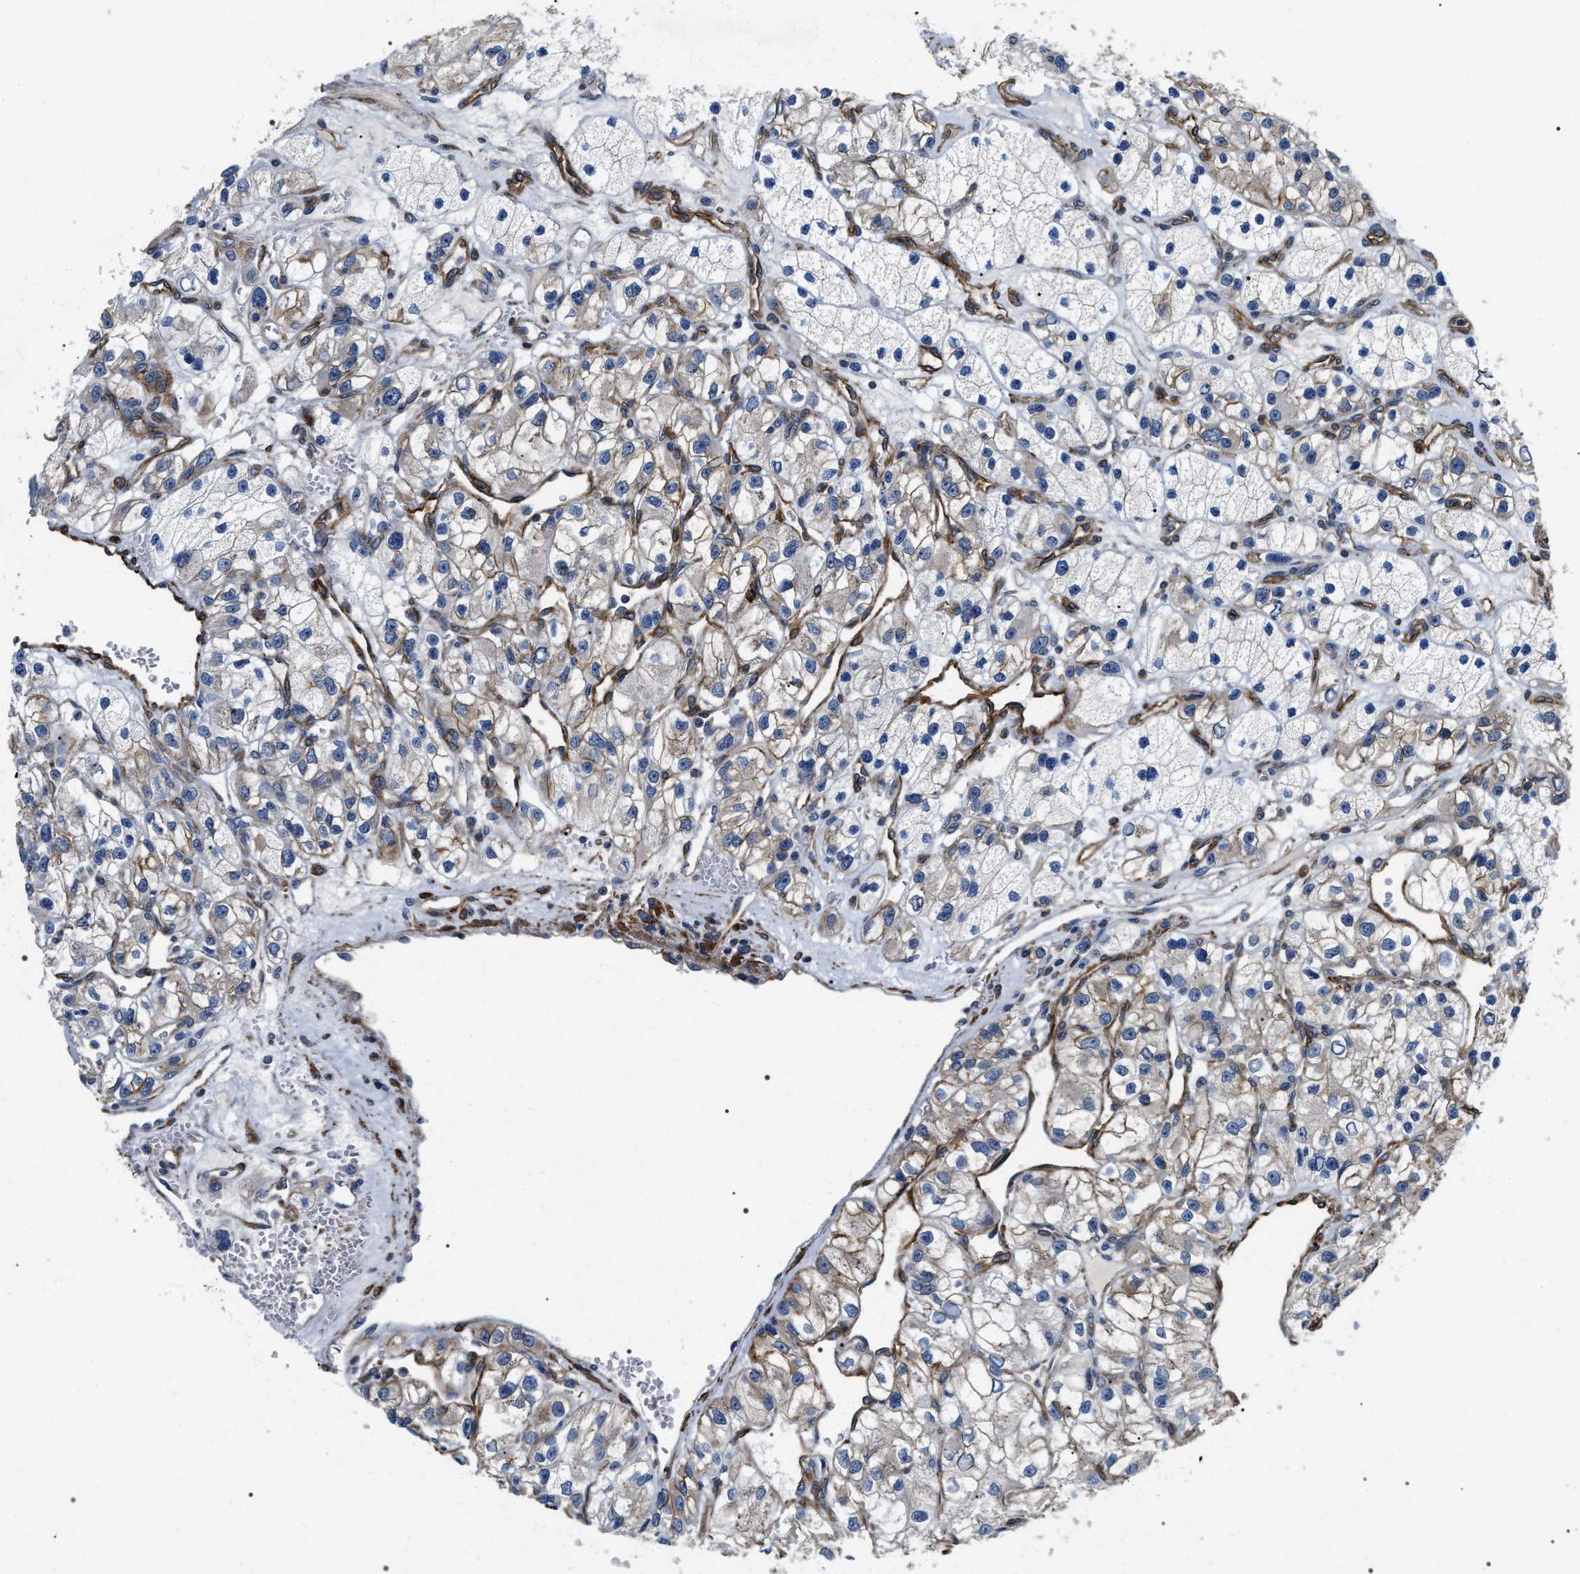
{"staining": {"intensity": "weak", "quantity": "<25%", "location": "cytoplasmic/membranous"}, "tissue": "renal cancer", "cell_type": "Tumor cells", "image_type": "cancer", "snomed": [{"axis": "morphology", "description": "Adenocarcinoma, NOS"}, {"axis": "topography", "description": "Kidney"}], "caption": "IHC of renal cancer (adenocarcinoma) reveals no staining in tumor cells.", "gene": "ZC3HAV1L", "patient": {"sex": "female", "age": 57}}